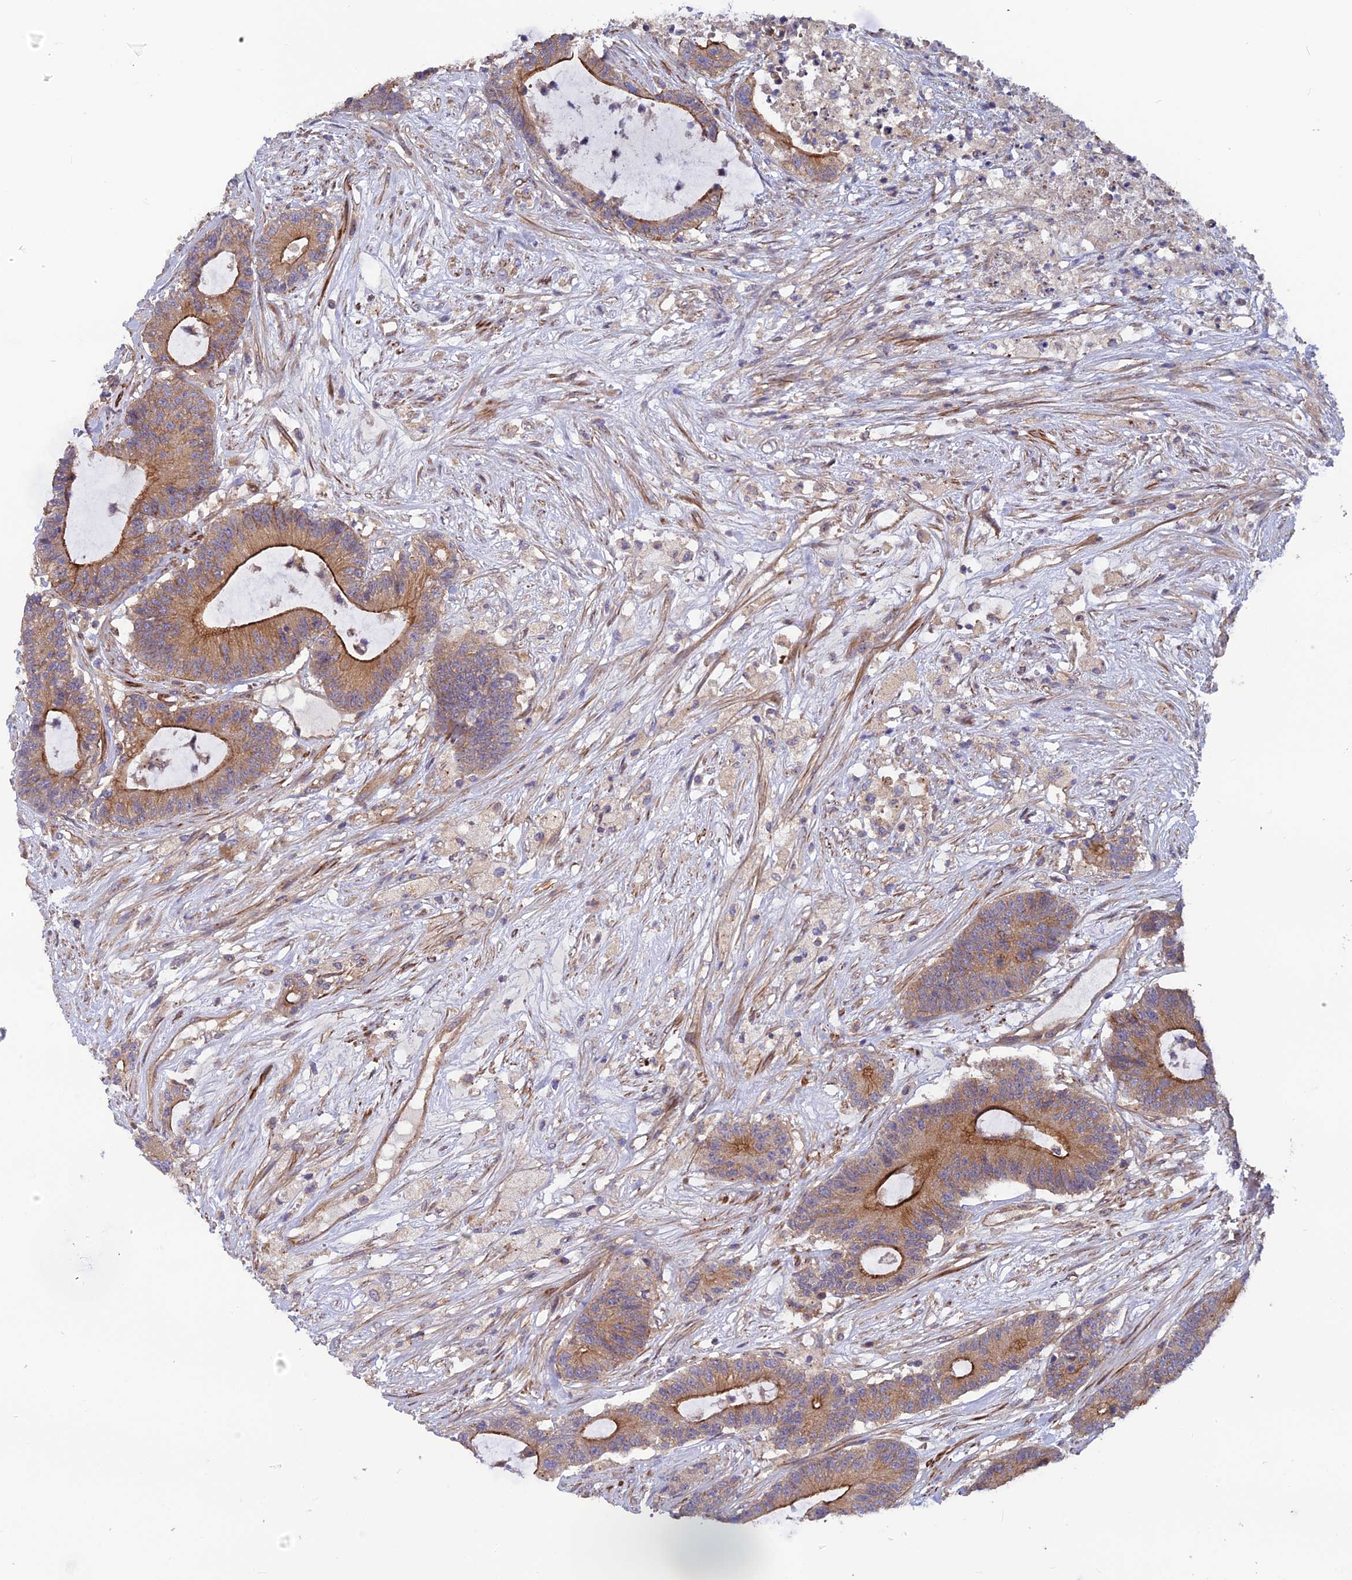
{"staining": {"intensity": "moderate", "quantity": ">75%", "location": "cytoplasmic/membranous"}, "tissue": "colorectal cancer", "cell_type": "Tumor cells", "image_type": "cancer", "snomed": [{"axis": "morphology", "description": "Adenocarcinoma, NOS"}, {"axis": "topography", "description": "Colon"}], "caption": "High-power microscopy captured an immunohistochemistry (IHC) image of colorectal cancer (adenocarcinoma), revealing moderate cytoplasmic/membranous positivity in about >75% of tumor cells.", "gene": "ADAMTS15", "patient": {"sex": "female", "age": 84}}